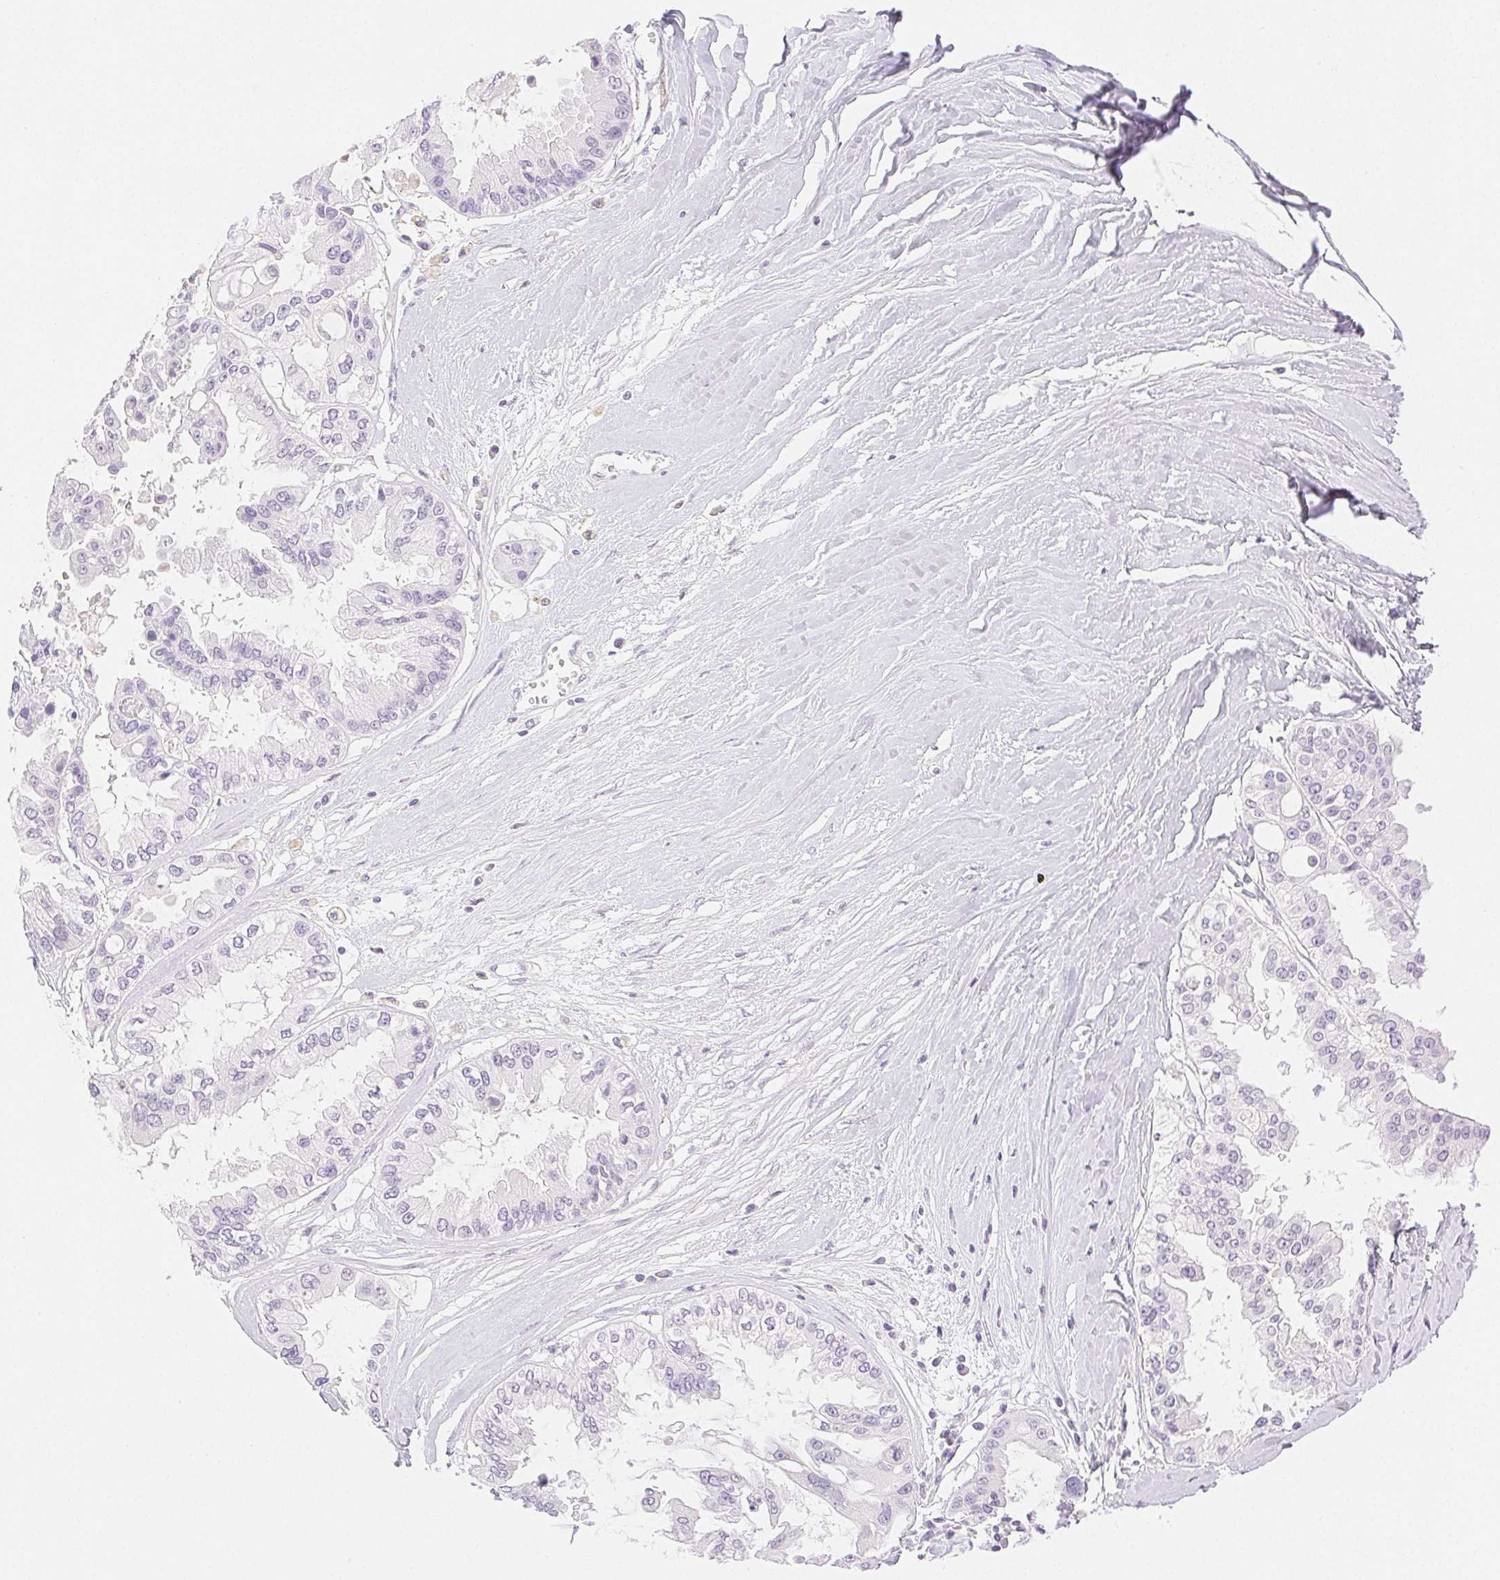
{"staining": {"intensity": "negative", "quantity": "none", "location": "none"}, "tissue": "ovarian cancer", "cell_type": "Tumor cells", "image_type": "cancer", "snomed": [{"axis": "morphology", "description": "Cystadenocarcinoma, serous, NOS"}, {"axis": "topography", "description": "Ovary"}], "caption": "Tumor cells show no significant protein staining in ovarian serous cystadenocarcinoma.", "gene": "SPACA4", "patient": {"sex": "female", "age": 56}}